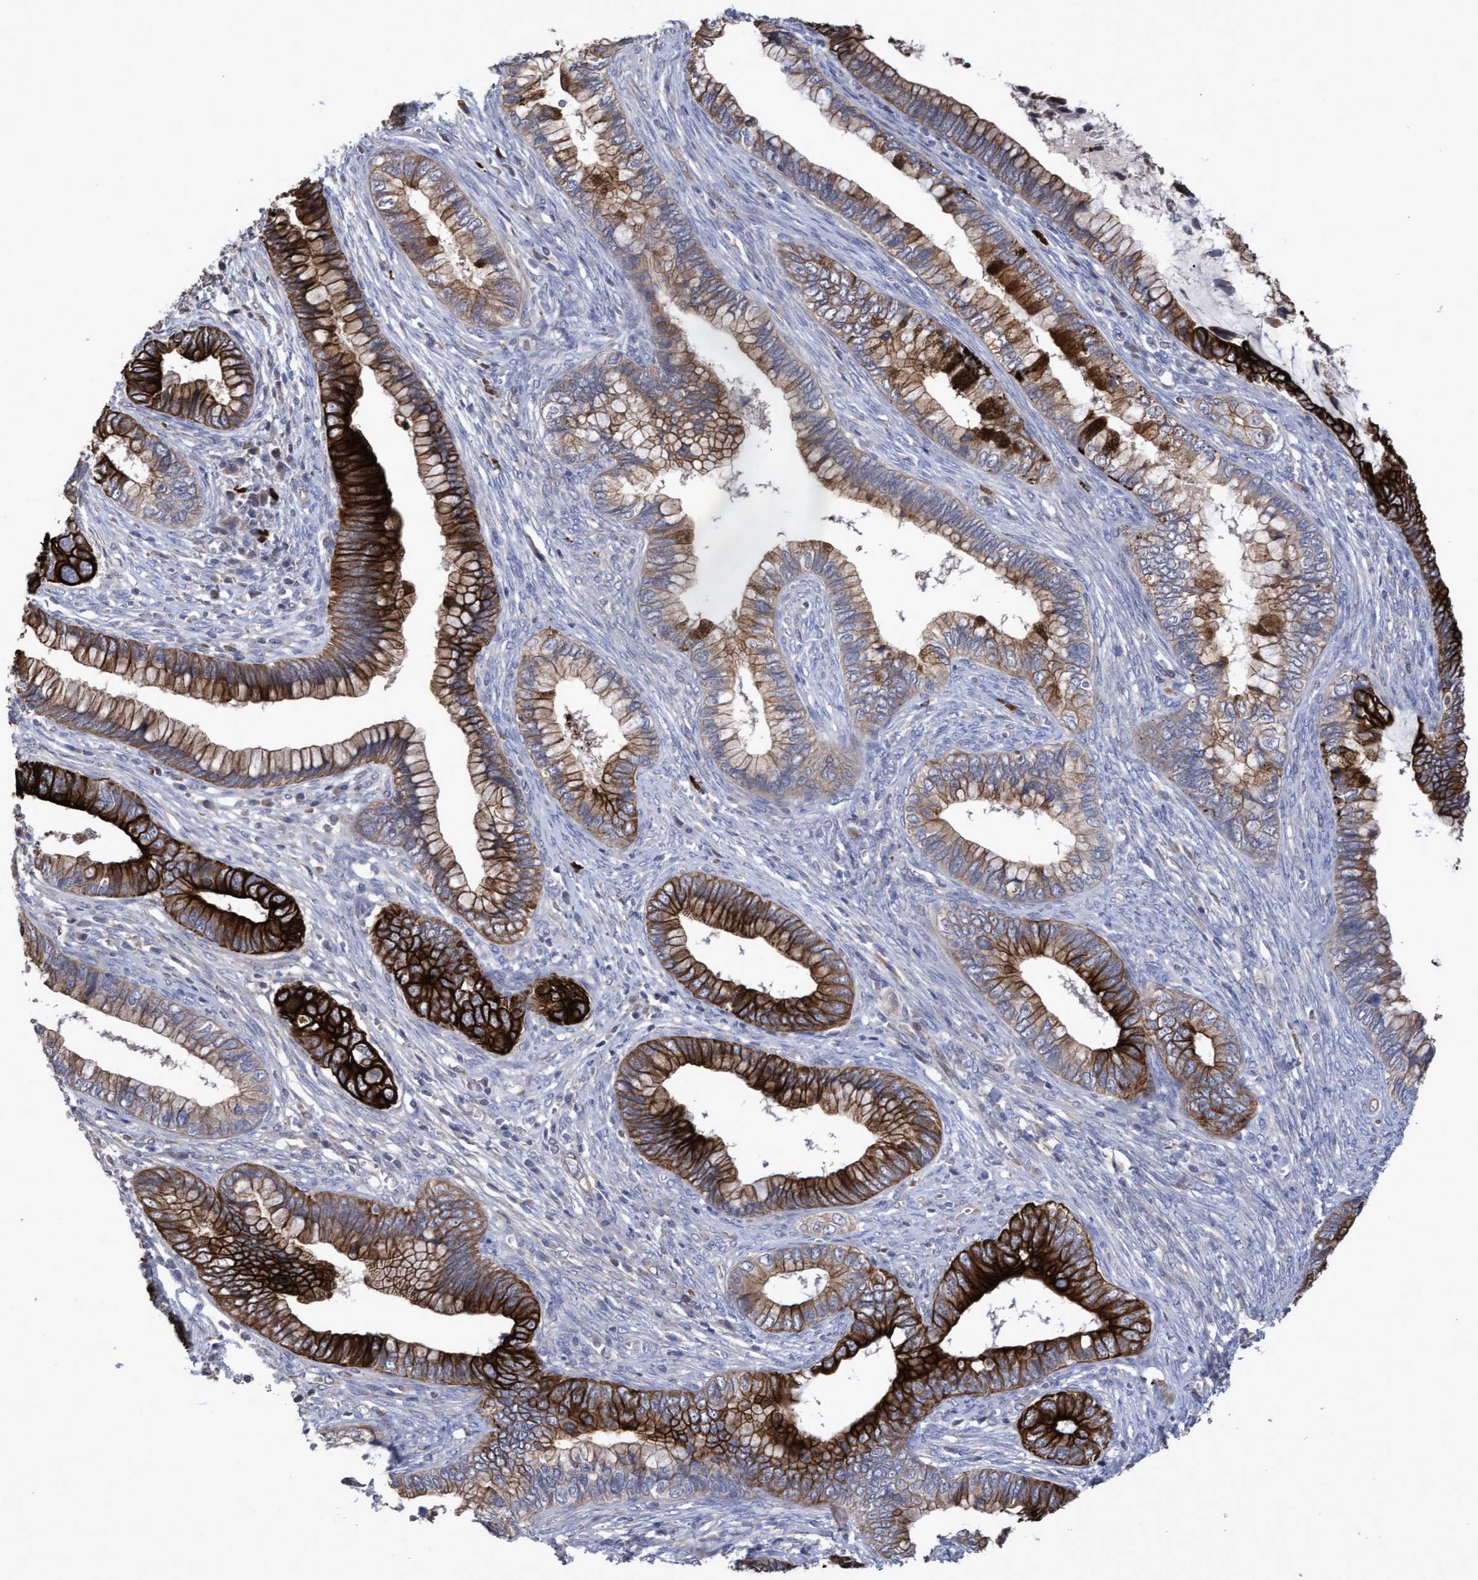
{"staining": {"intensity": "strong", "quantity": ">75%", "location": "cytoplasmic/membranous"}, "tissue": "cervical cancer", "cell_type": "Tumor cells", "image_type": "cancer", "snomed": [{"axis": "morphology", "description": "Adenocarcinoma, NOS"}, {"axis": "topography", "description": "Cervix"}], "caption": "This is an image of IHC staining of cervical adenocarcinoma, which shows strong expression in the cytoplasmic/membranous of tumor cells.", "gene": "KRT24", "patient": {"sex": "female", "age": 44}}